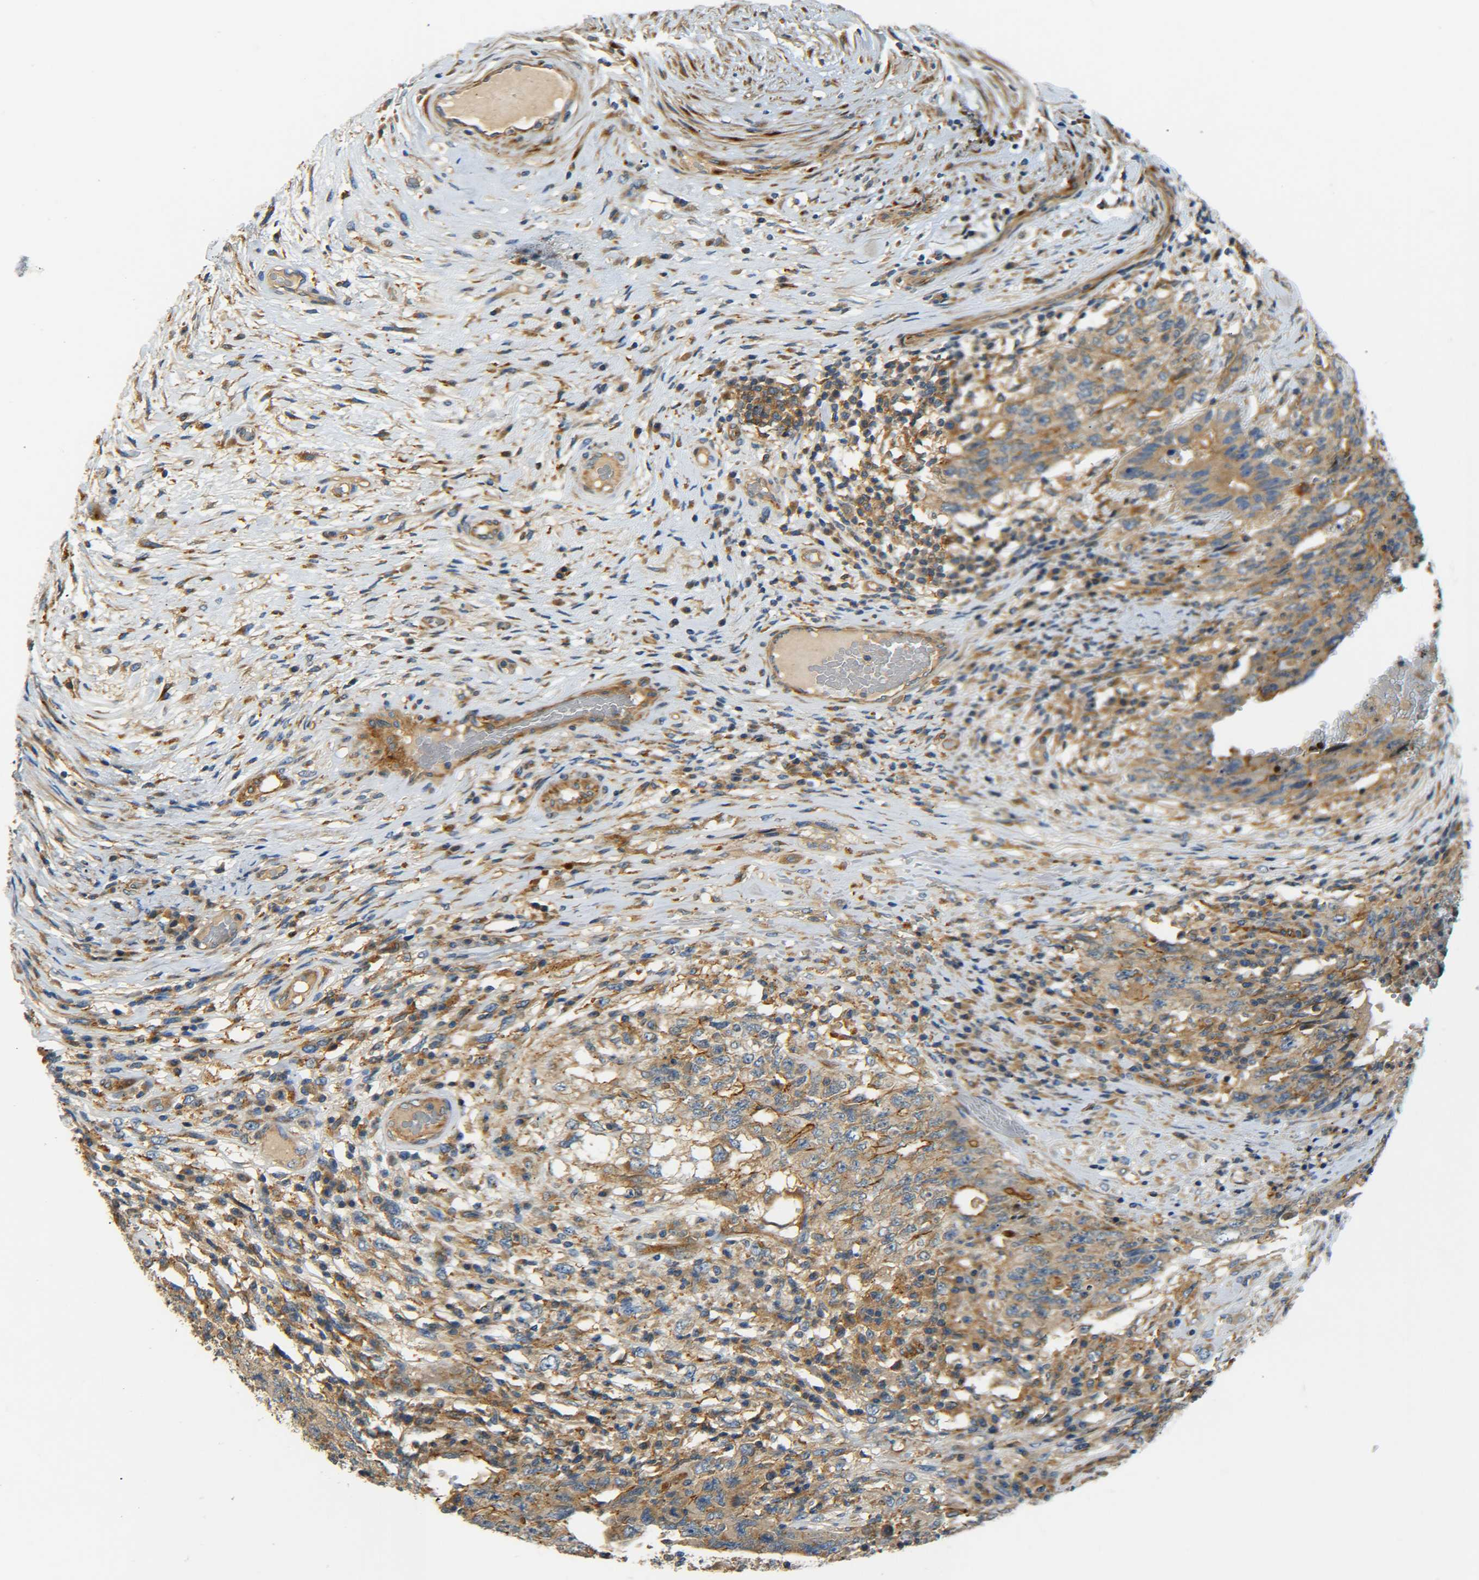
{"staining": {"intensity": "weak", "quantity": ">75%", "location": "cytoplasmic/membranous"}, "tissue": "testis cancer", "cell_type": "Tumor cells", "image_type": "cancer", "snomed": [{"axis": "morphology", "description": "Carcinoma, Embryonal, NOS"}, {"axis": "topography", "description": "Testis"}], "caption": "Approximately >75% of tumor cells in testis cancer demonstrate weak cytoplasmic/membranous protein expression as visualized by brown immunohistochemical staining.", "gene": "LRCH3", "patient": {"sex": "male", "age": 26}}